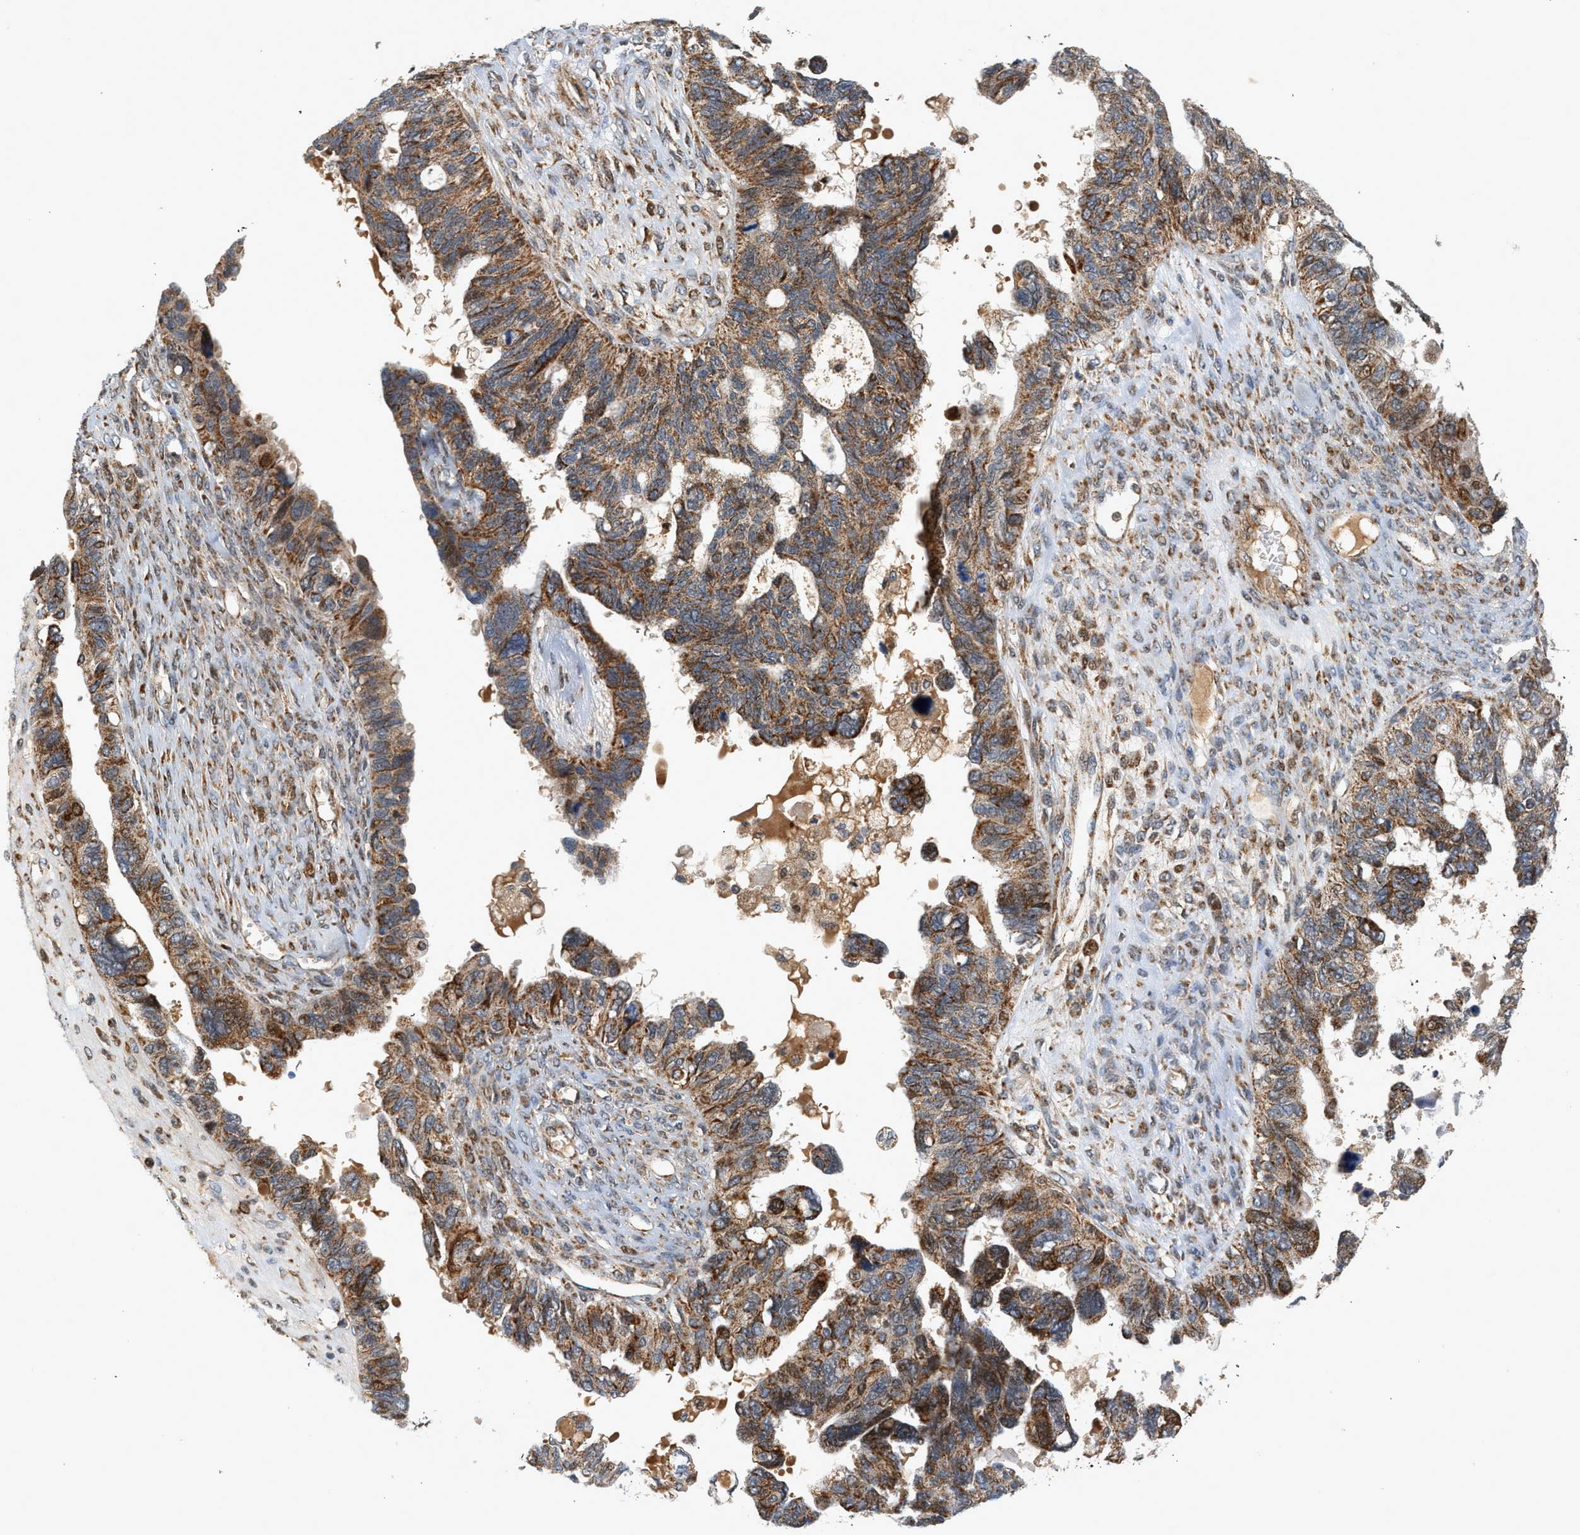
{"staining": {"intensity": "strong", "quantity": ">75%", "location": "cytoplasmic/membranous"}, "tissue": "ovarian cancer", "cell_type": "Tumor cells", "image_type": "cancer", "snomed": [{"axis": "morphology", "description": "Cystadenocarcinoma, serous, NOS"}, {"axis": "topography", "description": "Ovary"}], "caption": "Human ovarian cancer (serous cystadenocarcinoma) stained for a protein (brown) displays strong cytoplasmic/membranous positive positivity in approximately >75% of tumor cells.", "gene": "MCU", "patient": {"sex": "female", "age": 79}}